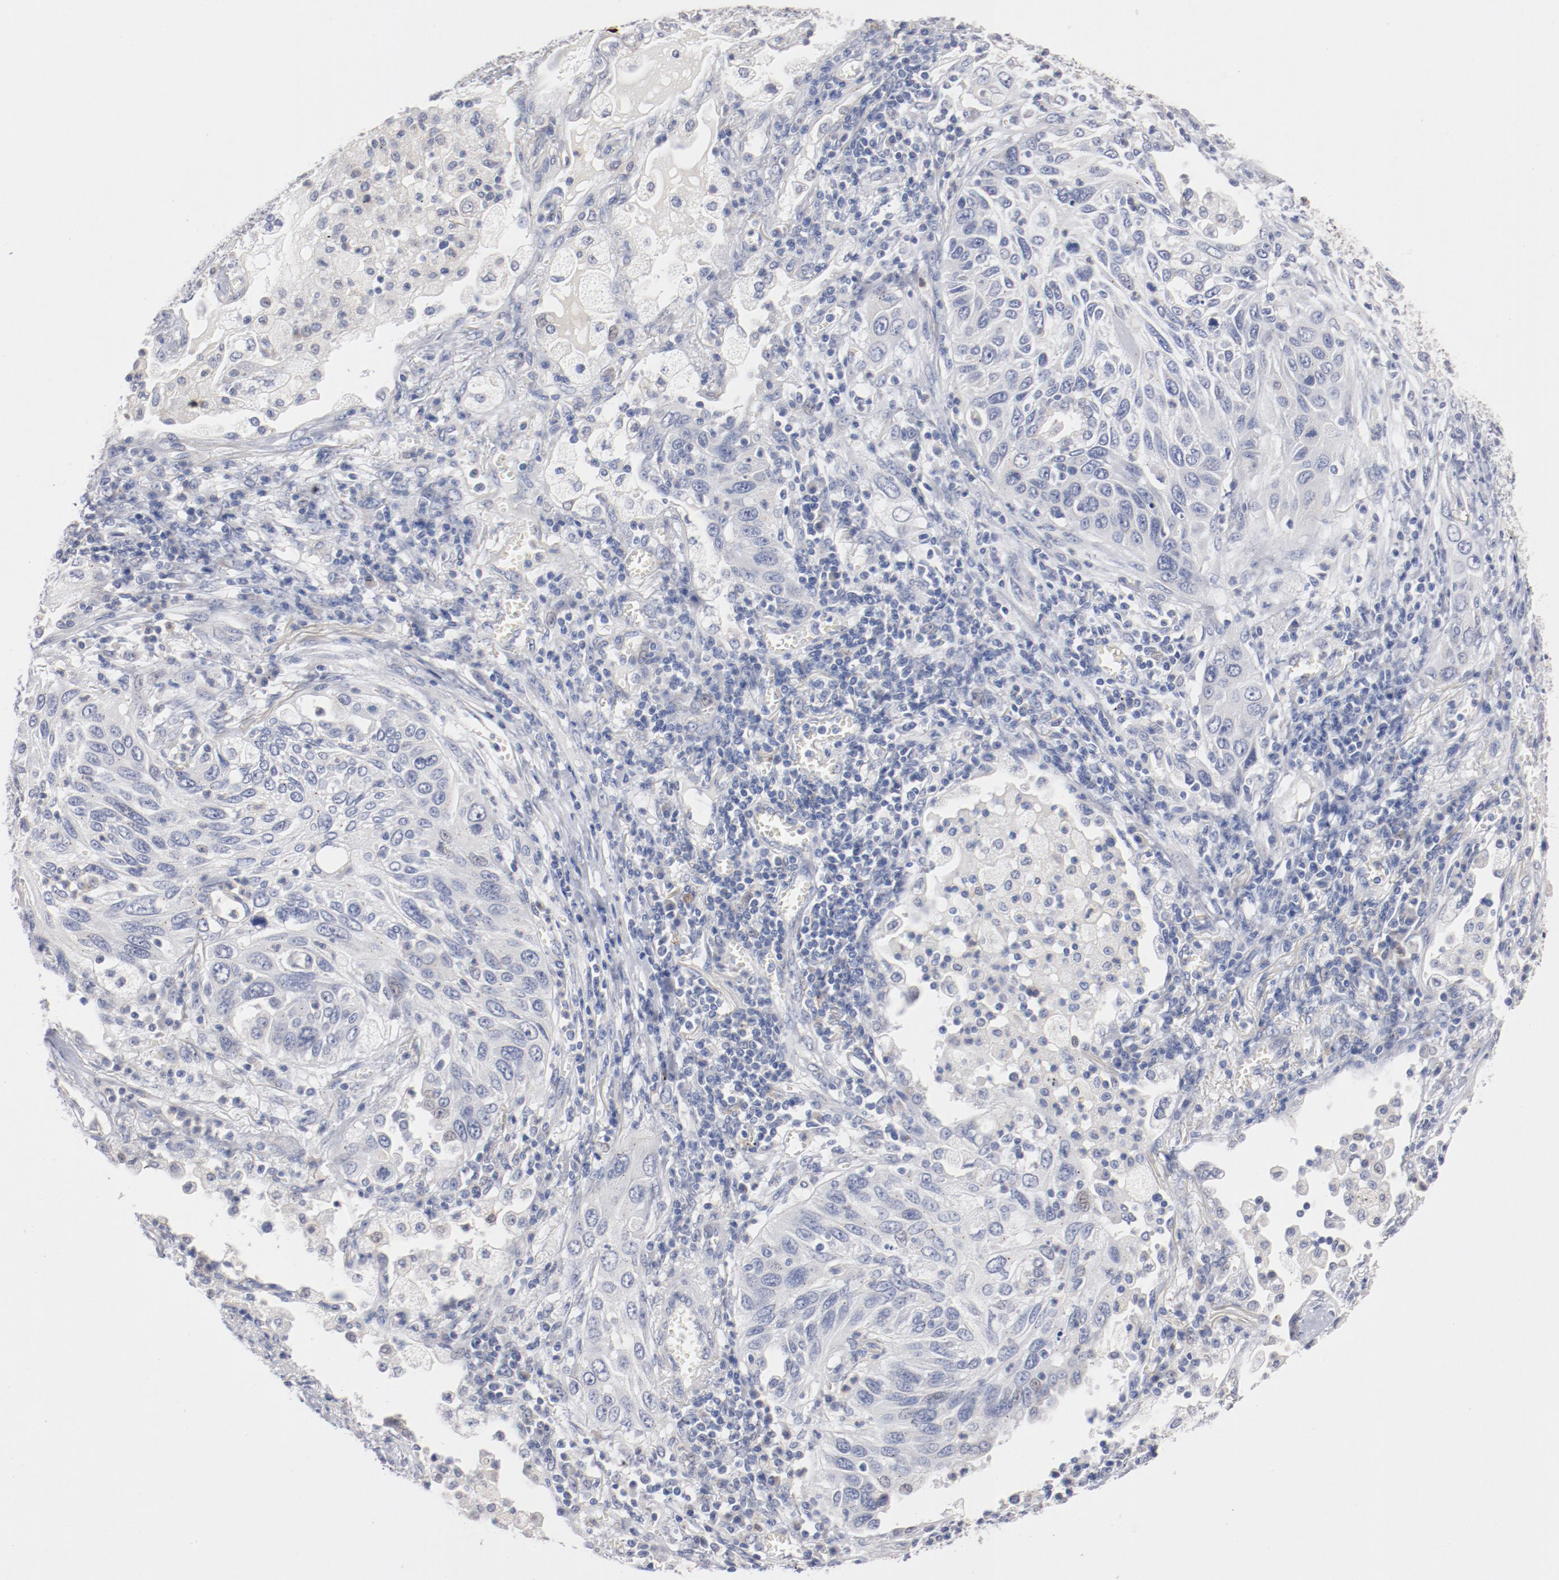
{"staining": {"intensity": "negative", "quantity": "none", "location": "none"}, "tissue": "lung cancer", "cell_type": "Tumor cells", "image_type": "cancer", "snomed": [{"axis": "morphology", "description": "Squamous cell carcinoma, NOS"}, {"axis": "topography", "description": "Lung"}], "caption": "Lung squamous cell carcinoma was stained to show a protein in brown. There is no significant staining in tumor cells. Nuclei are stained in blue.", "gene": "AK7", "patient": {"sex": "female", "age": 76}}